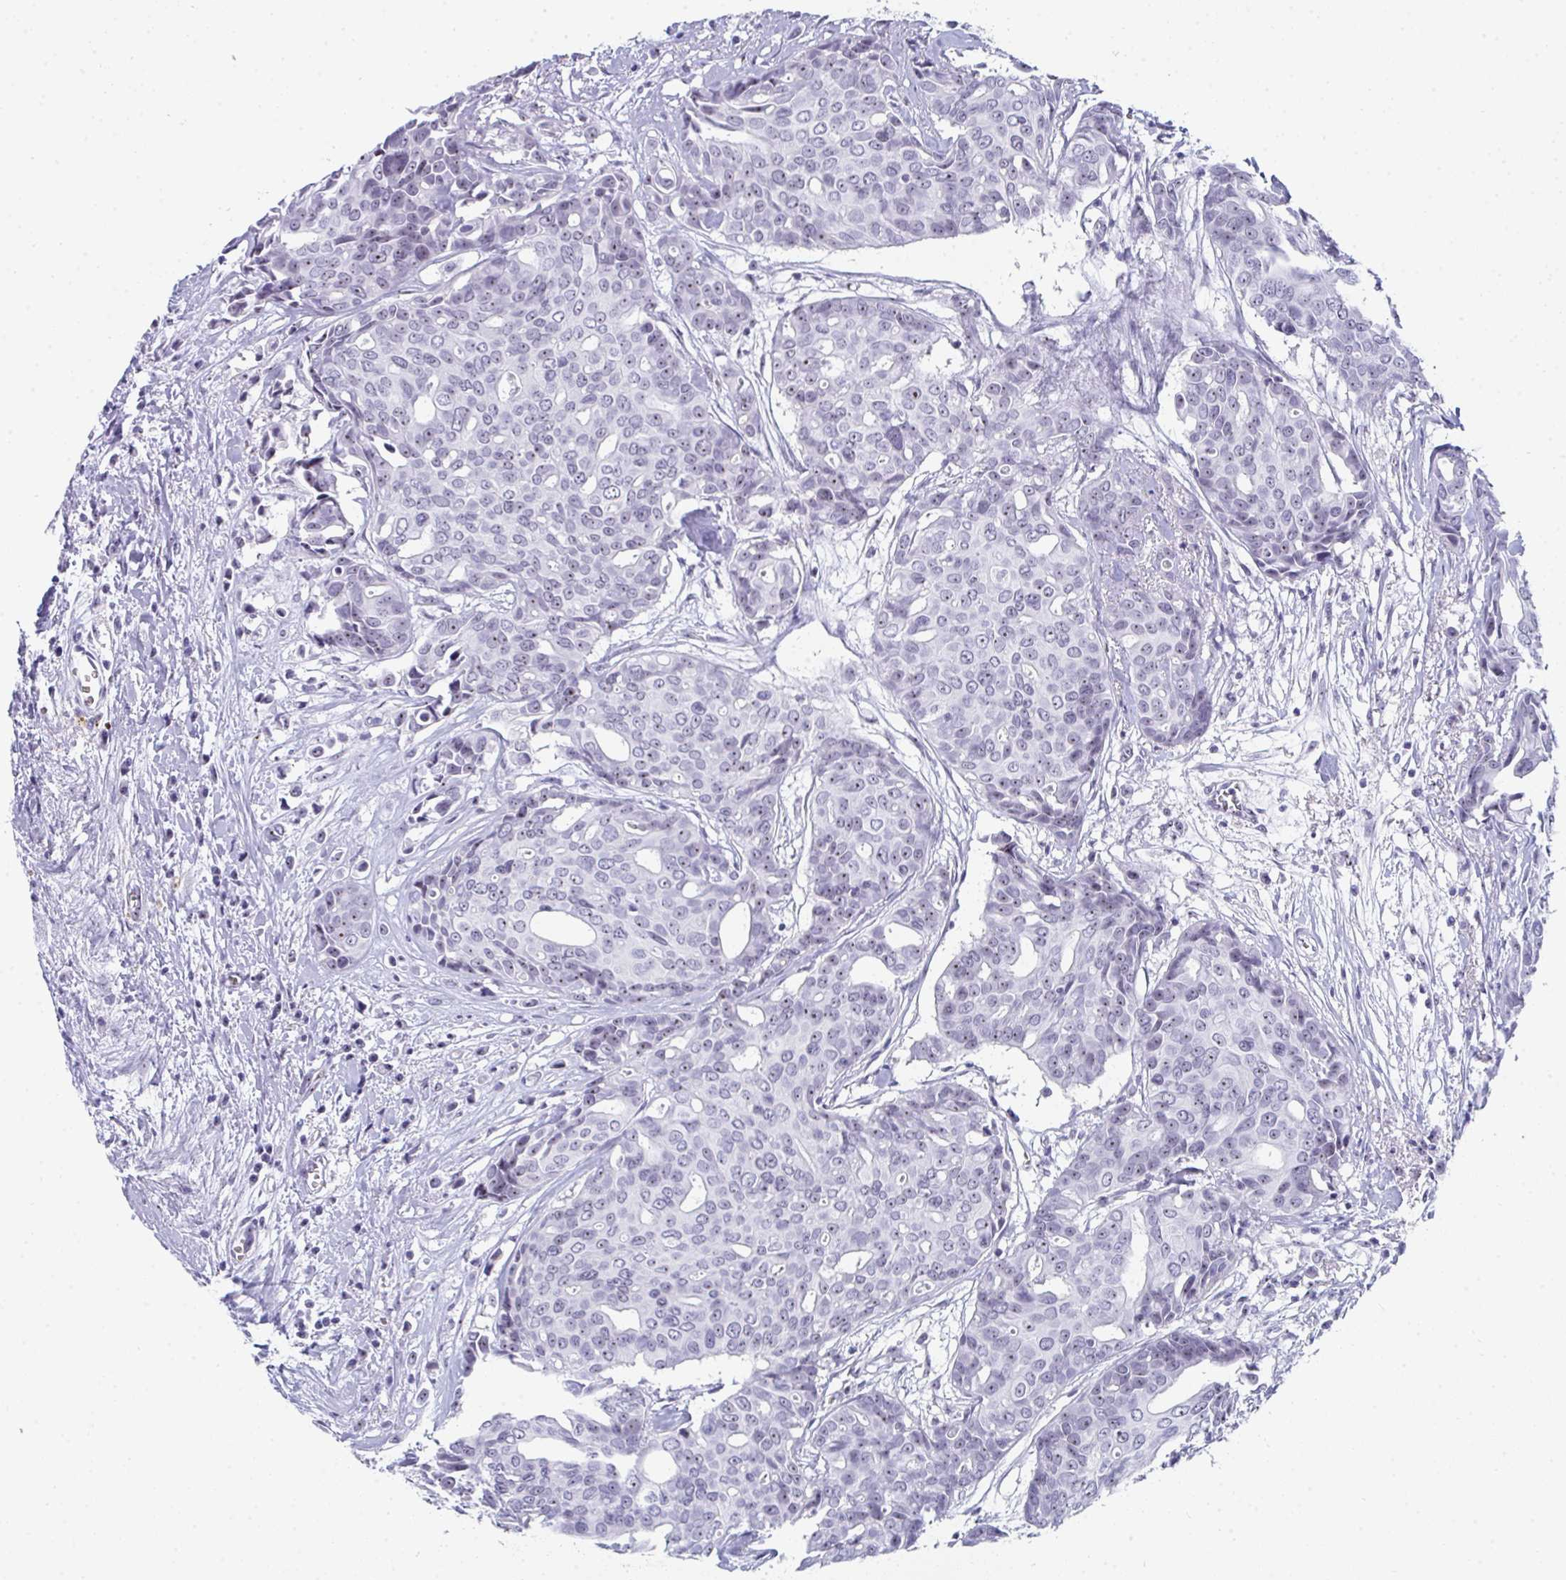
{"staining": {"intensity": "weak", "quantity": "<25%", "location": "nuclear"}, "tissue": "breast cancer", "cell_type": "Tumor cells", "image_type": "cancer", "snomed": [{"axis": "morphology", "description": "Duct carcinoma"}, {"axis": "topography", "description": "Breast"}], "caption": "Immunohistochemistry of intraductal carcinoma (breast) reveals no positivity in tumor cells.", "gene": "NOP10", "patient": {"sex": "female", "age": 54}}